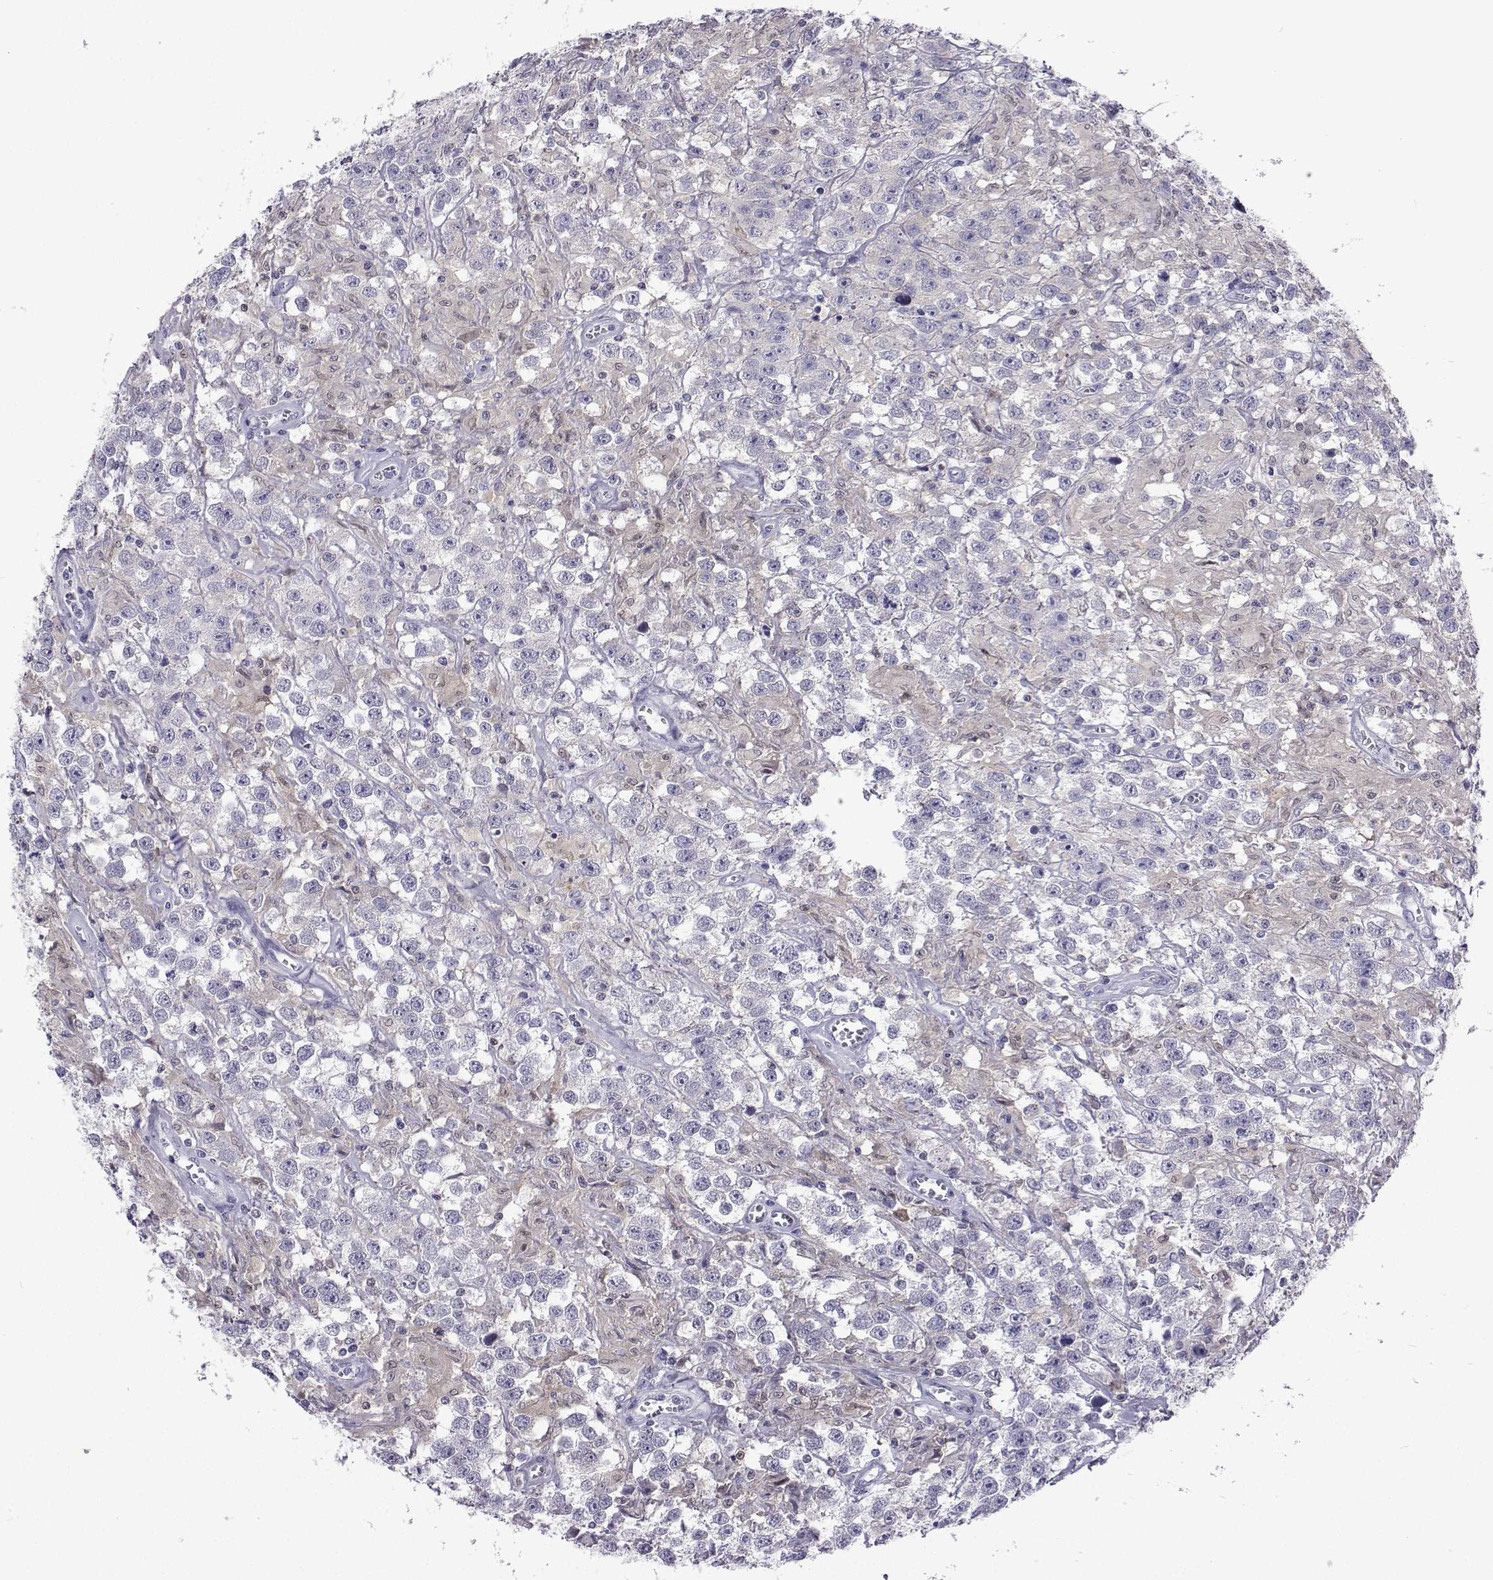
{"staining": {"intensity": "negative", "quantity": "none", "location": "none"}, "tissue": "testis cancer", "cell_type": "Tumor cells", "image_type": "cancer", "snomed": [{"axis": "morphology", "description": "Seminoma, NOS"}, {"axis": "topography", "description": "Testis"}], "caption": "IHC image of neoplastic tissue: testis cancer stained with DAB (3,3'-diaminobenzidine) reveals no significant protein staining in tumor cells.", "gene": "GALM", "patient": {"sex": "male", "age": 43}}